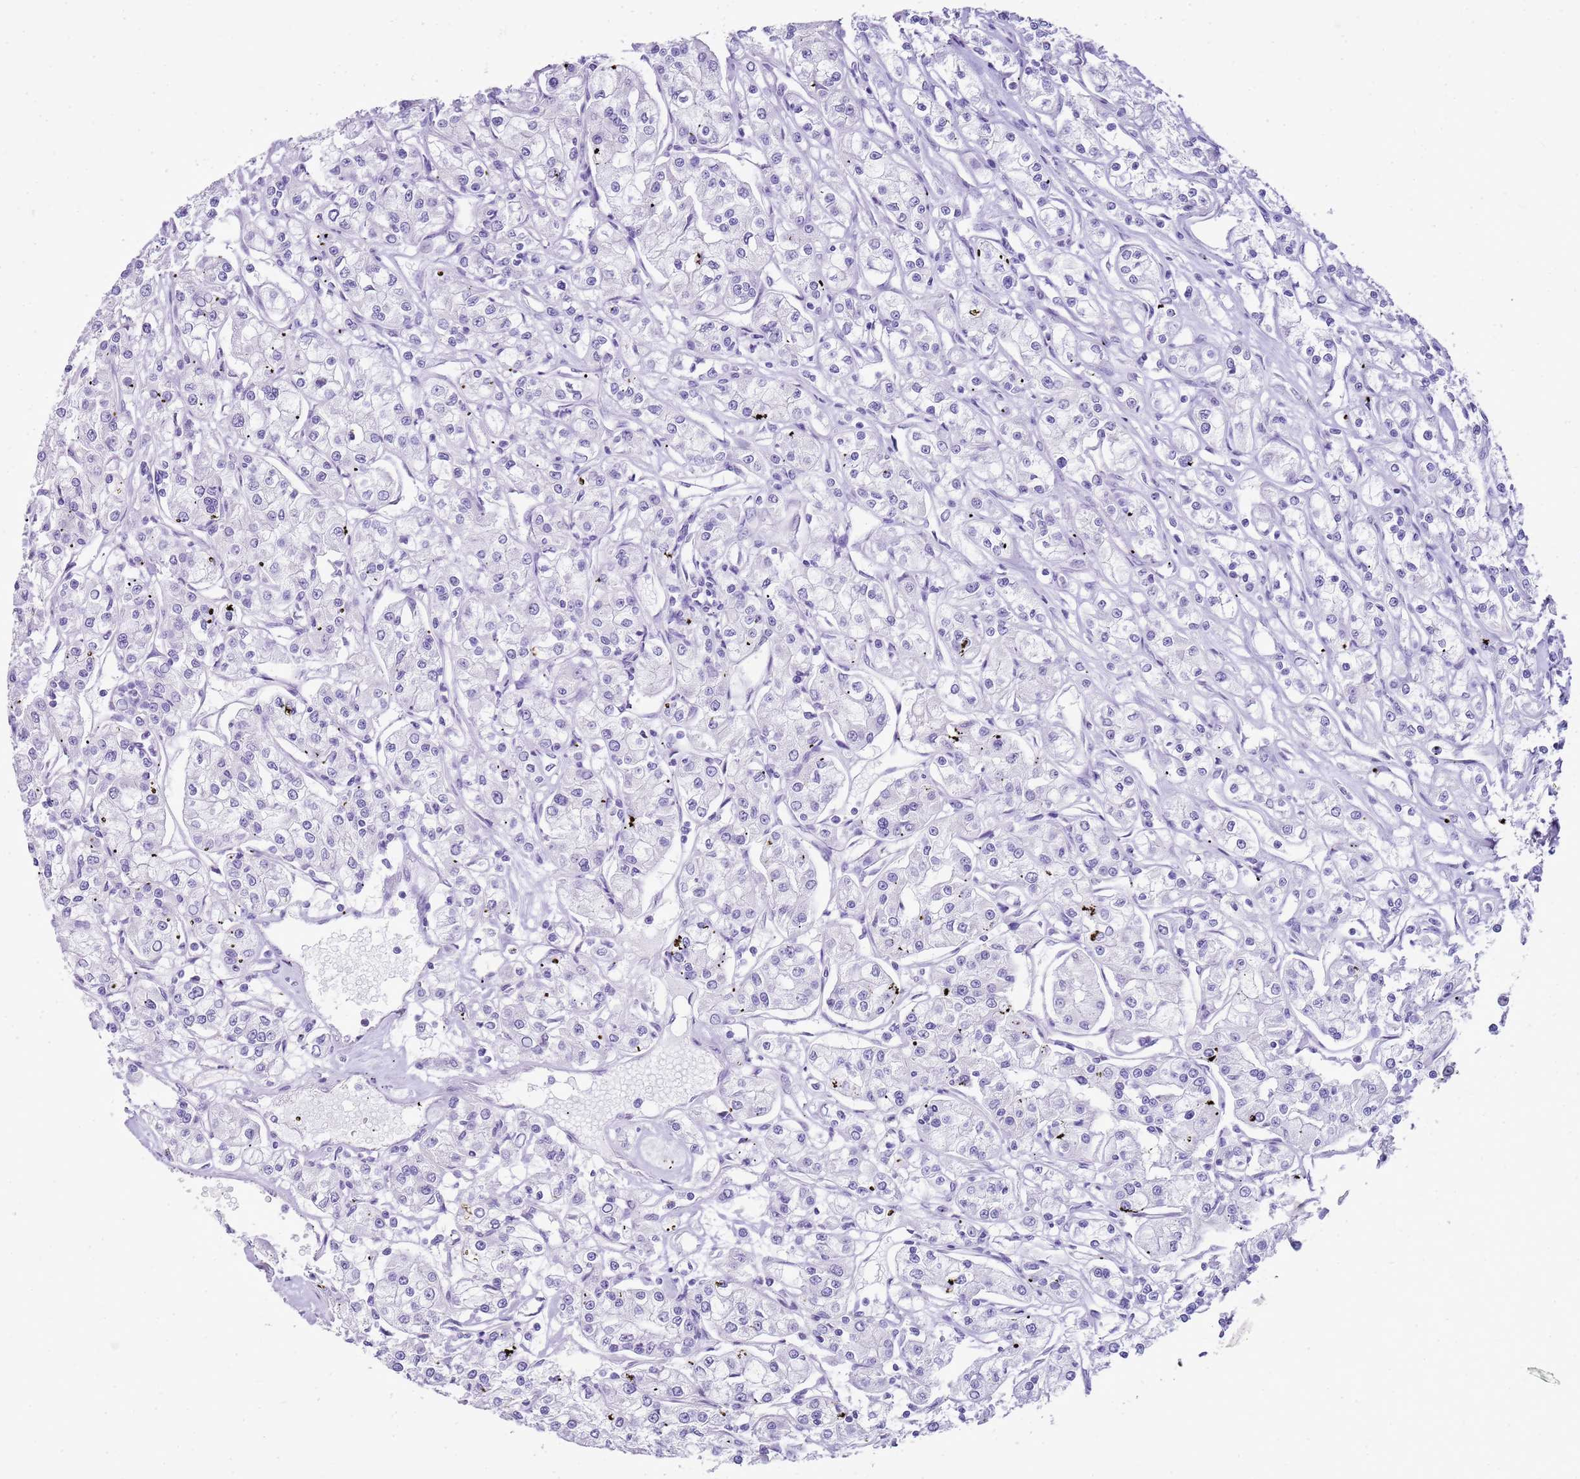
{"staining": {"intensity": "negative", "quantity": "none", "location": "none"}, "tissue": "renal cancer", "cell_type": "Tumor cells", "image_type": "cancer", "snomed": [{"axis": "morphology", "description": "Adenocarcinoma, NOS"}, {"axis": "topography", "description": "Kidney"}], "caption": "The micrograph shows no staining of tumor cells in renal cancer.", "gene": "SULT1E1", "patient": {"sex": "female", "age": 59}}